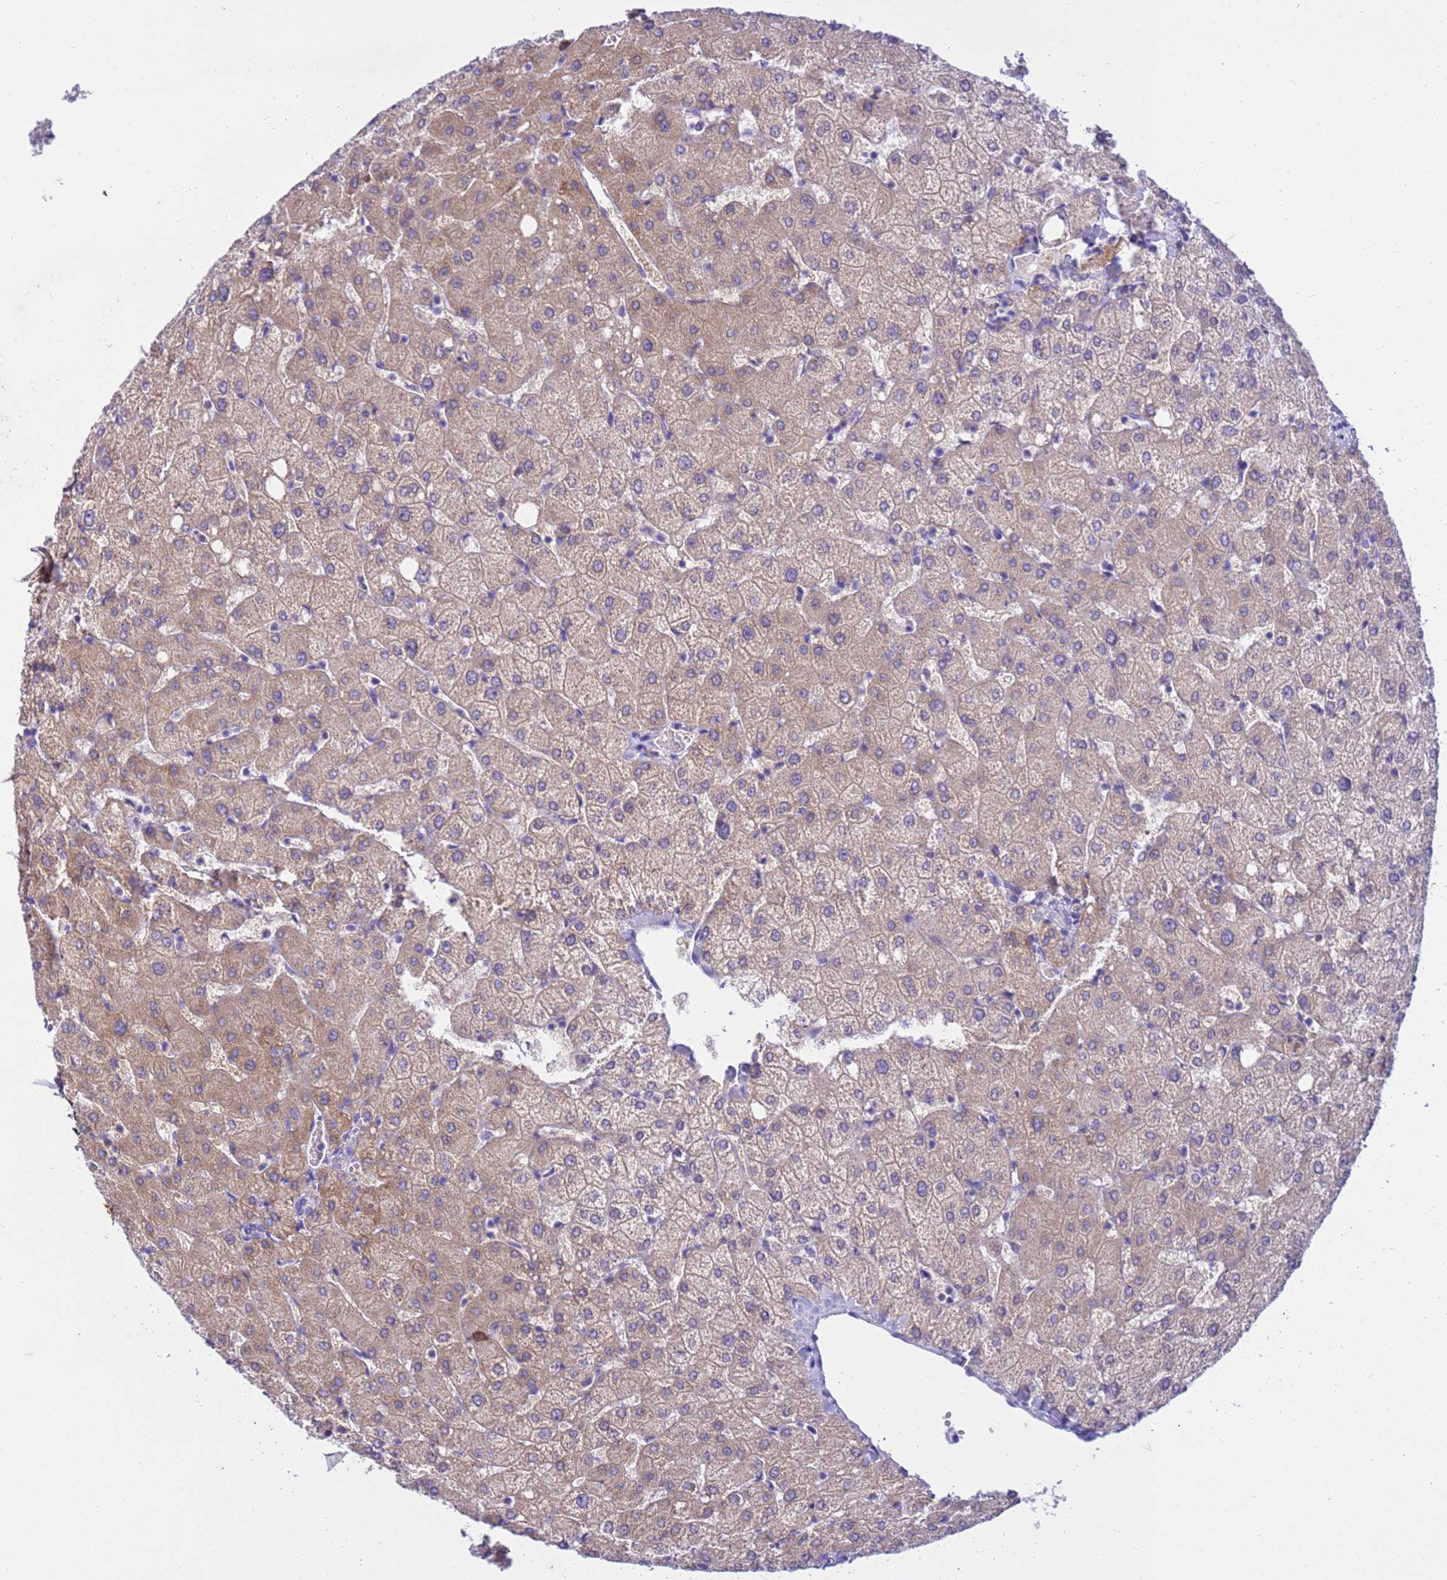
{"staining": {"intensity": "negative", "quantity": "none", "location": "none"}, "tissue": "liver", "cell_type": "Cholangiocytes", "image_type": "normal", "snomed": [{"axis": "morphology", "description": "Normal tissue, NOS"}, {"axis": "topography", "description": "Liver"}], "caption": "The image reveals no staining of cholangiocytes in normal liver.", "gene": "P2RX7", "patient": {"sex": "female", "age": 54}}